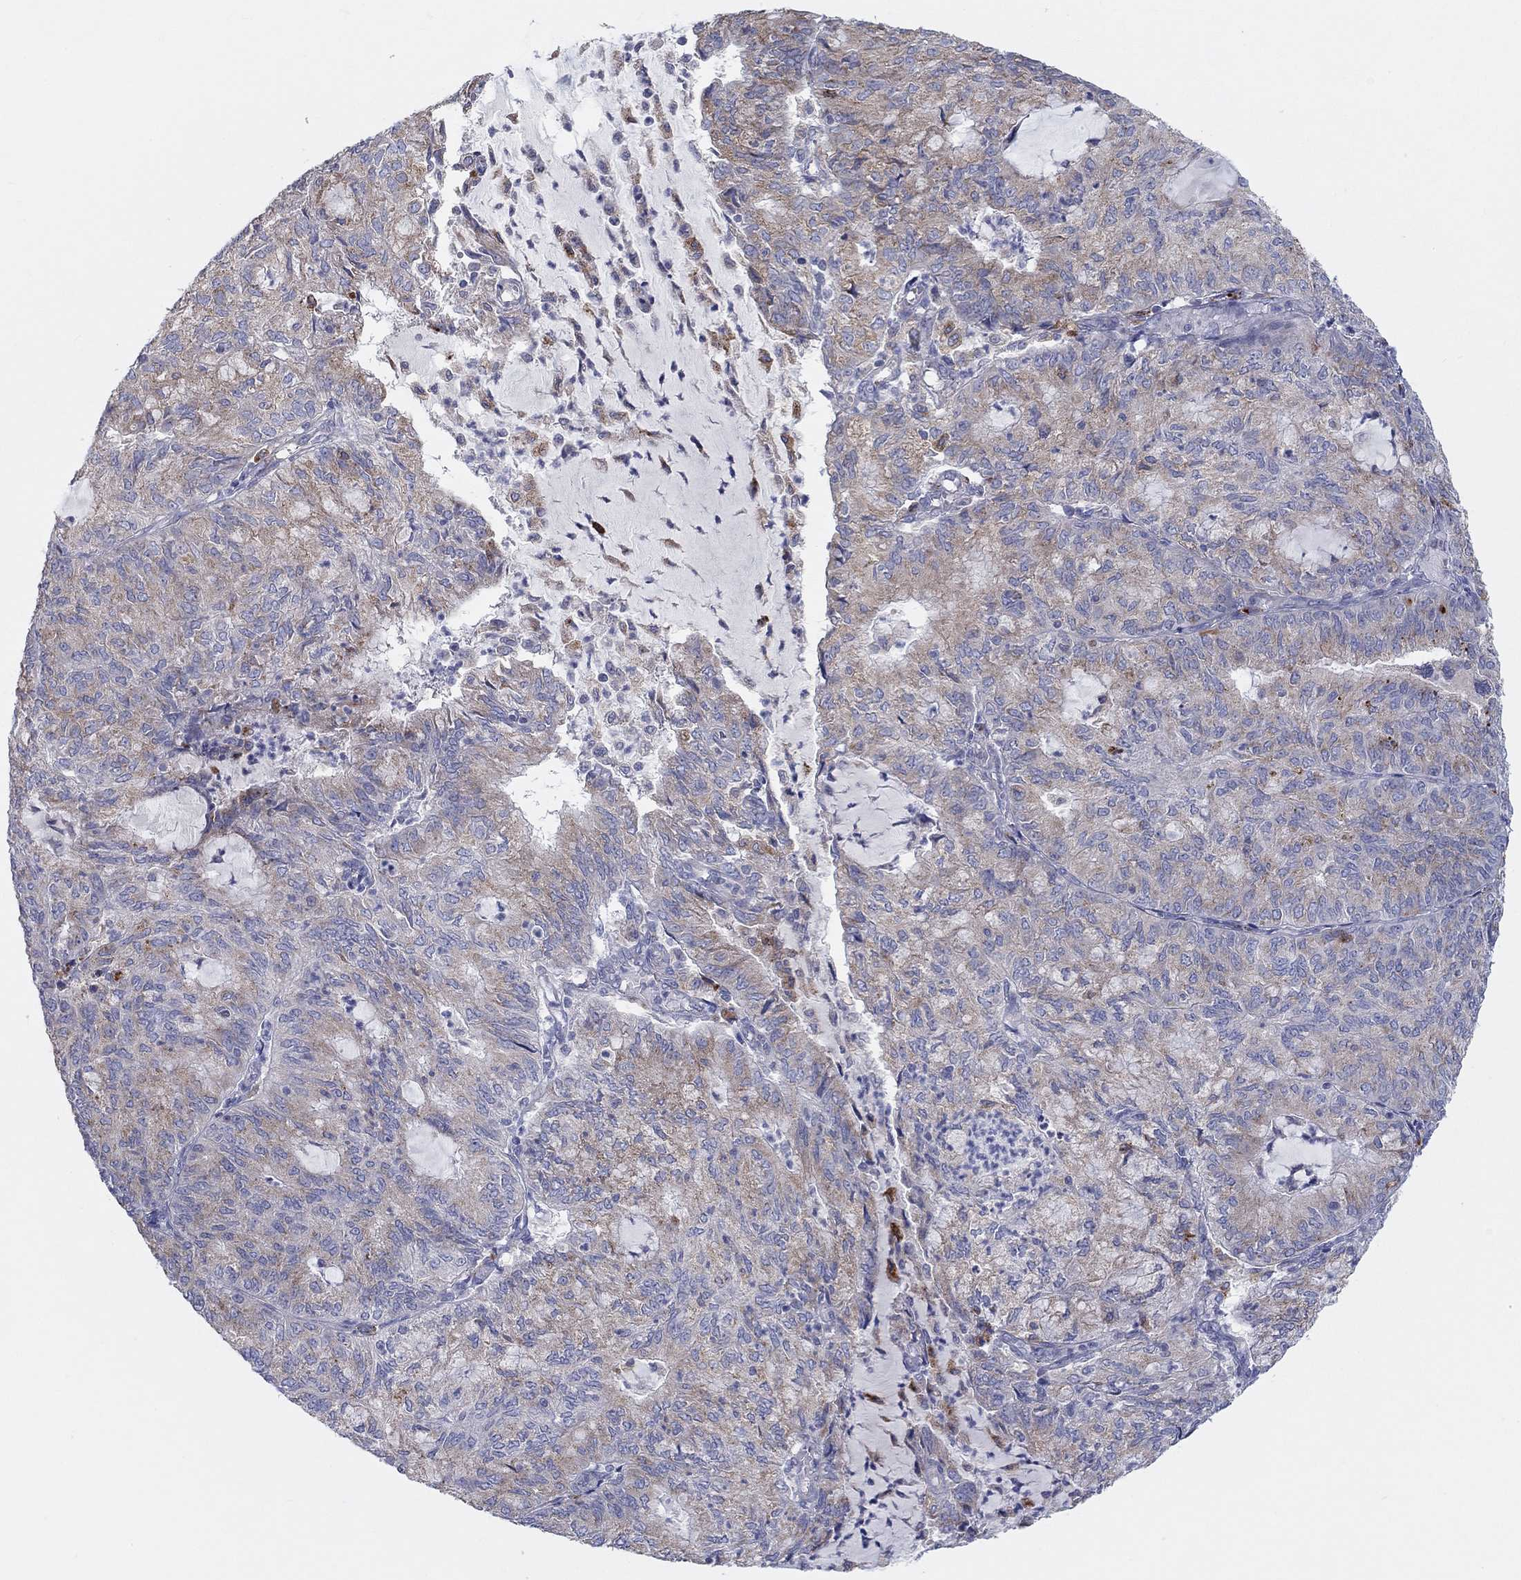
{"staining": {"intensity": "weak", "quantity": ">75%", "location": "cytoplasmic/membranous"}, "tissue": "endometrial cancer", "cell_type": "Tumor cells", "image_type": "cancer", "snomed": [{"axis": "morphology", "description": "Adenocarcinoma, NOS"}, {"axis": "topography", "description": "Endometrium"}], "caption": "Immunohistochemical staining of human adenocarcinoma (endometrial) exhibits weak cytoplasmic/membranous protein positivity in approximately >75% of tumor cells. (DAB = brown stain, brightfield microscopy at high magnification).", "gene": "BCO2", "patient": {"sex": "female", "age": 82}}